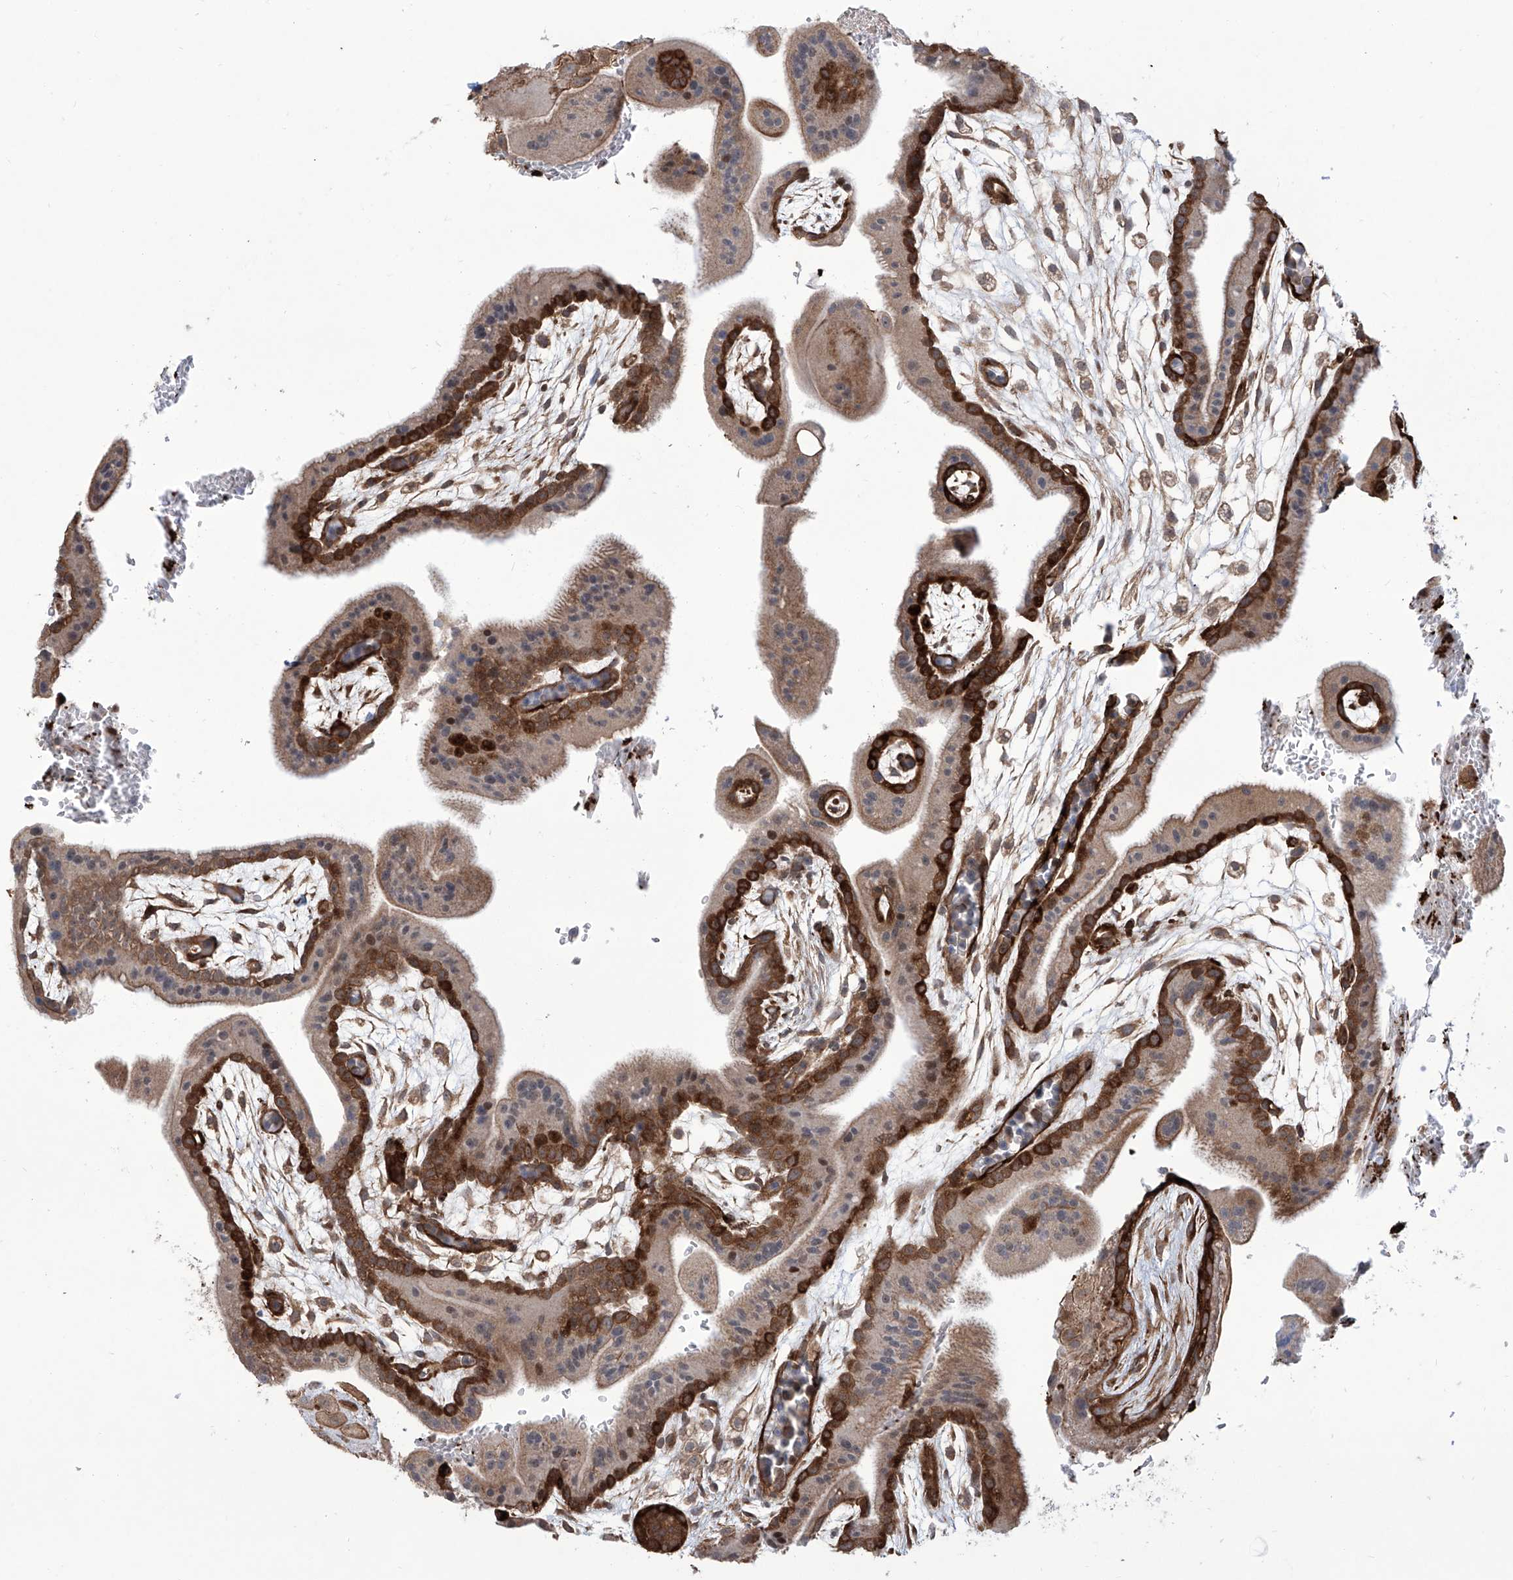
{"staining": {"intensity": "moderate", "quantity": ">75%", "location": "cytoplasmic/membranous"}, "tissue": "placenta", "cell_type": "Decidual cells", "image_type": "normal", "snomed": [{"axis": "morphology", "description": "Normal tissue, NOS"}, {"axis": "topography", "description": "Placenta"}], "caption": "Moderate cytoplasmic/membranous staining is identified in approximately >75% of decidual cells in unremarkable placenta.", "gene": "APAF1", "patient": {"sex": "female", "age": 35}}